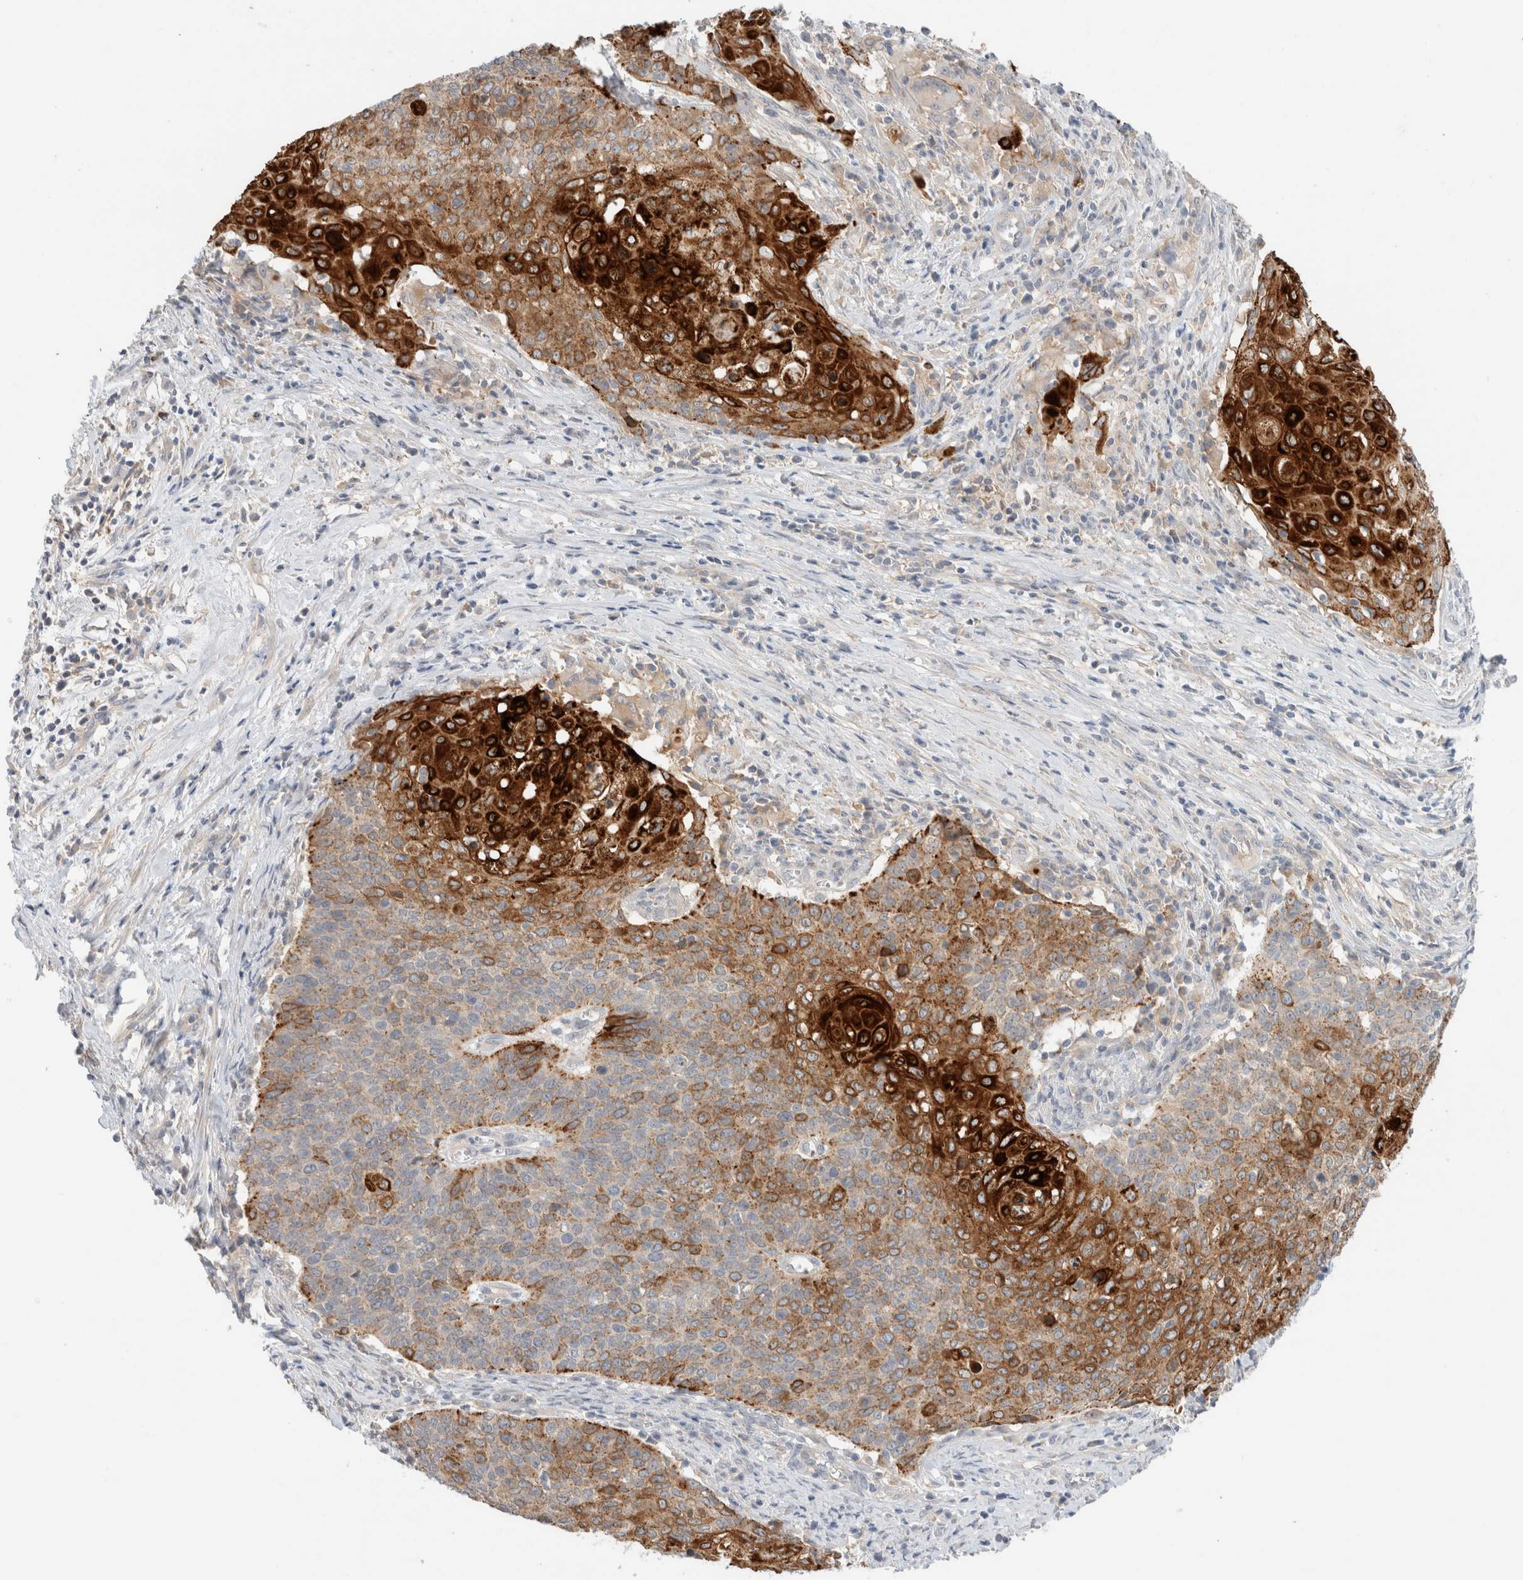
{"staining": {"intensity": "strong", "quantity": "25%-75%", "location": "cytoplasmic/membranous"}, "tissue": "cervical cancer", "cell_type": "Tumor cells", "image_type": "cancer", "snomed": [{"axis": "morphology", "description": "Squamous cell carcinoma, NOS"}, {"axis": "topography", "description": "Cervix"}], "caption": "Immunohistochemistry micrograph of neoplastic tissue: human cervical cancer (squamous cell carcinoma) stained using immunohistochemistry shows high levels of strong protein expression localized specifically in the cytoplasmic/membranous of tumor cells, appearing as a cytoplasmic/membranous brown color.", "gene": "SDR16C5", "patient": {"sex": "female", "age": 39}}